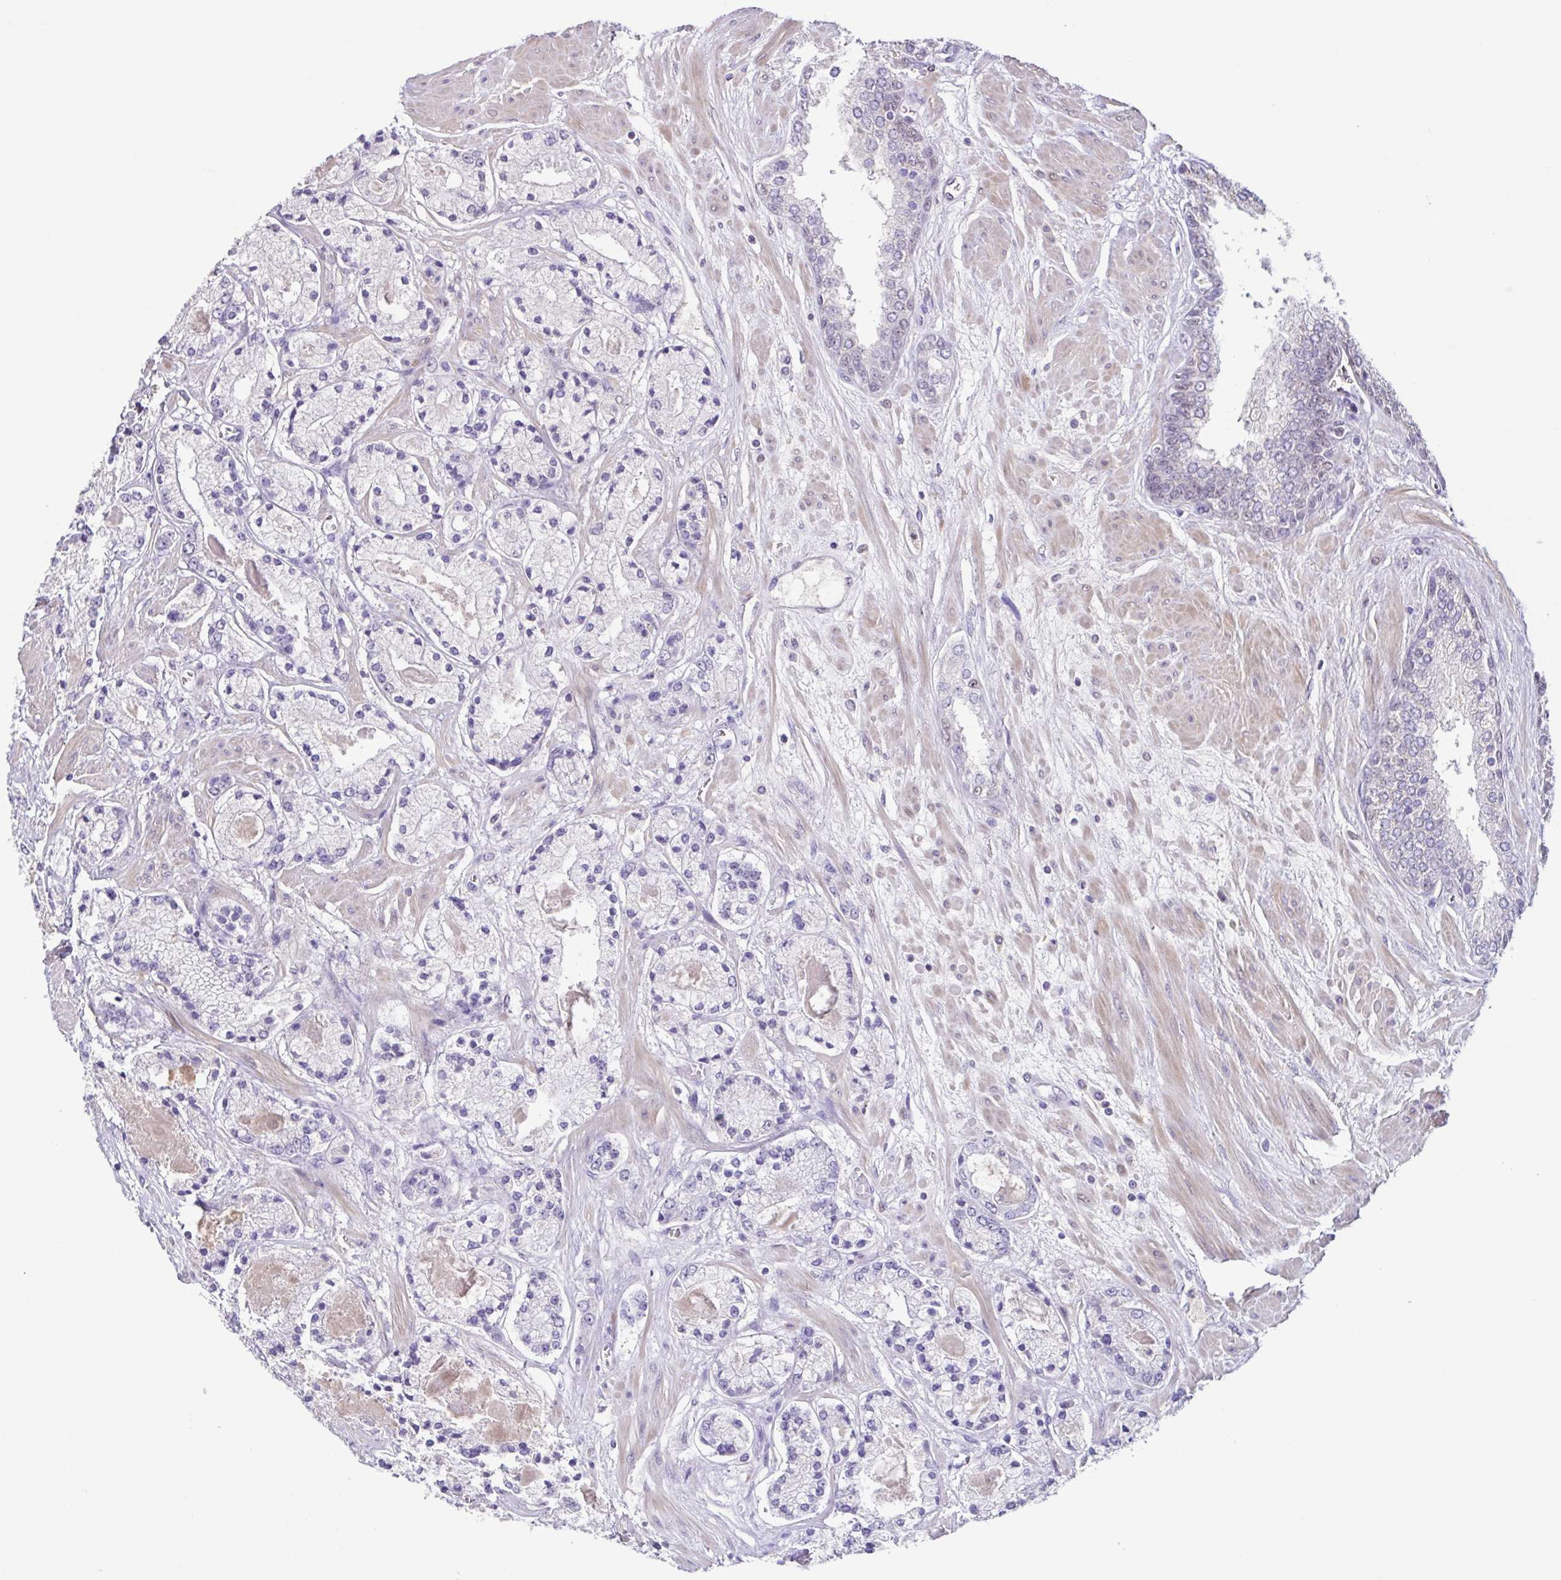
{"staining": {"intensity": "negative", "quantity": "none", "location": "none"}, "tissue": "prostate cancer", "cell_type": "Tumor cells", "image_type": "cancer", "snomed": [{"axis": "morphology", "description": "Adenocarcinoma, High grade"}, {"axis": "topography", "description": "Prostate"}], "caption": "Tumor cells are negative for brown protein staining in prostate high-grade adenocarcinoma. (Stains: DAB IHC with hematoxylin counter stain, Microscopy: brightfield microscopy at high magnification).", "gene": "ACTRT3", "patient": {"sex": "male", "age": 67}}